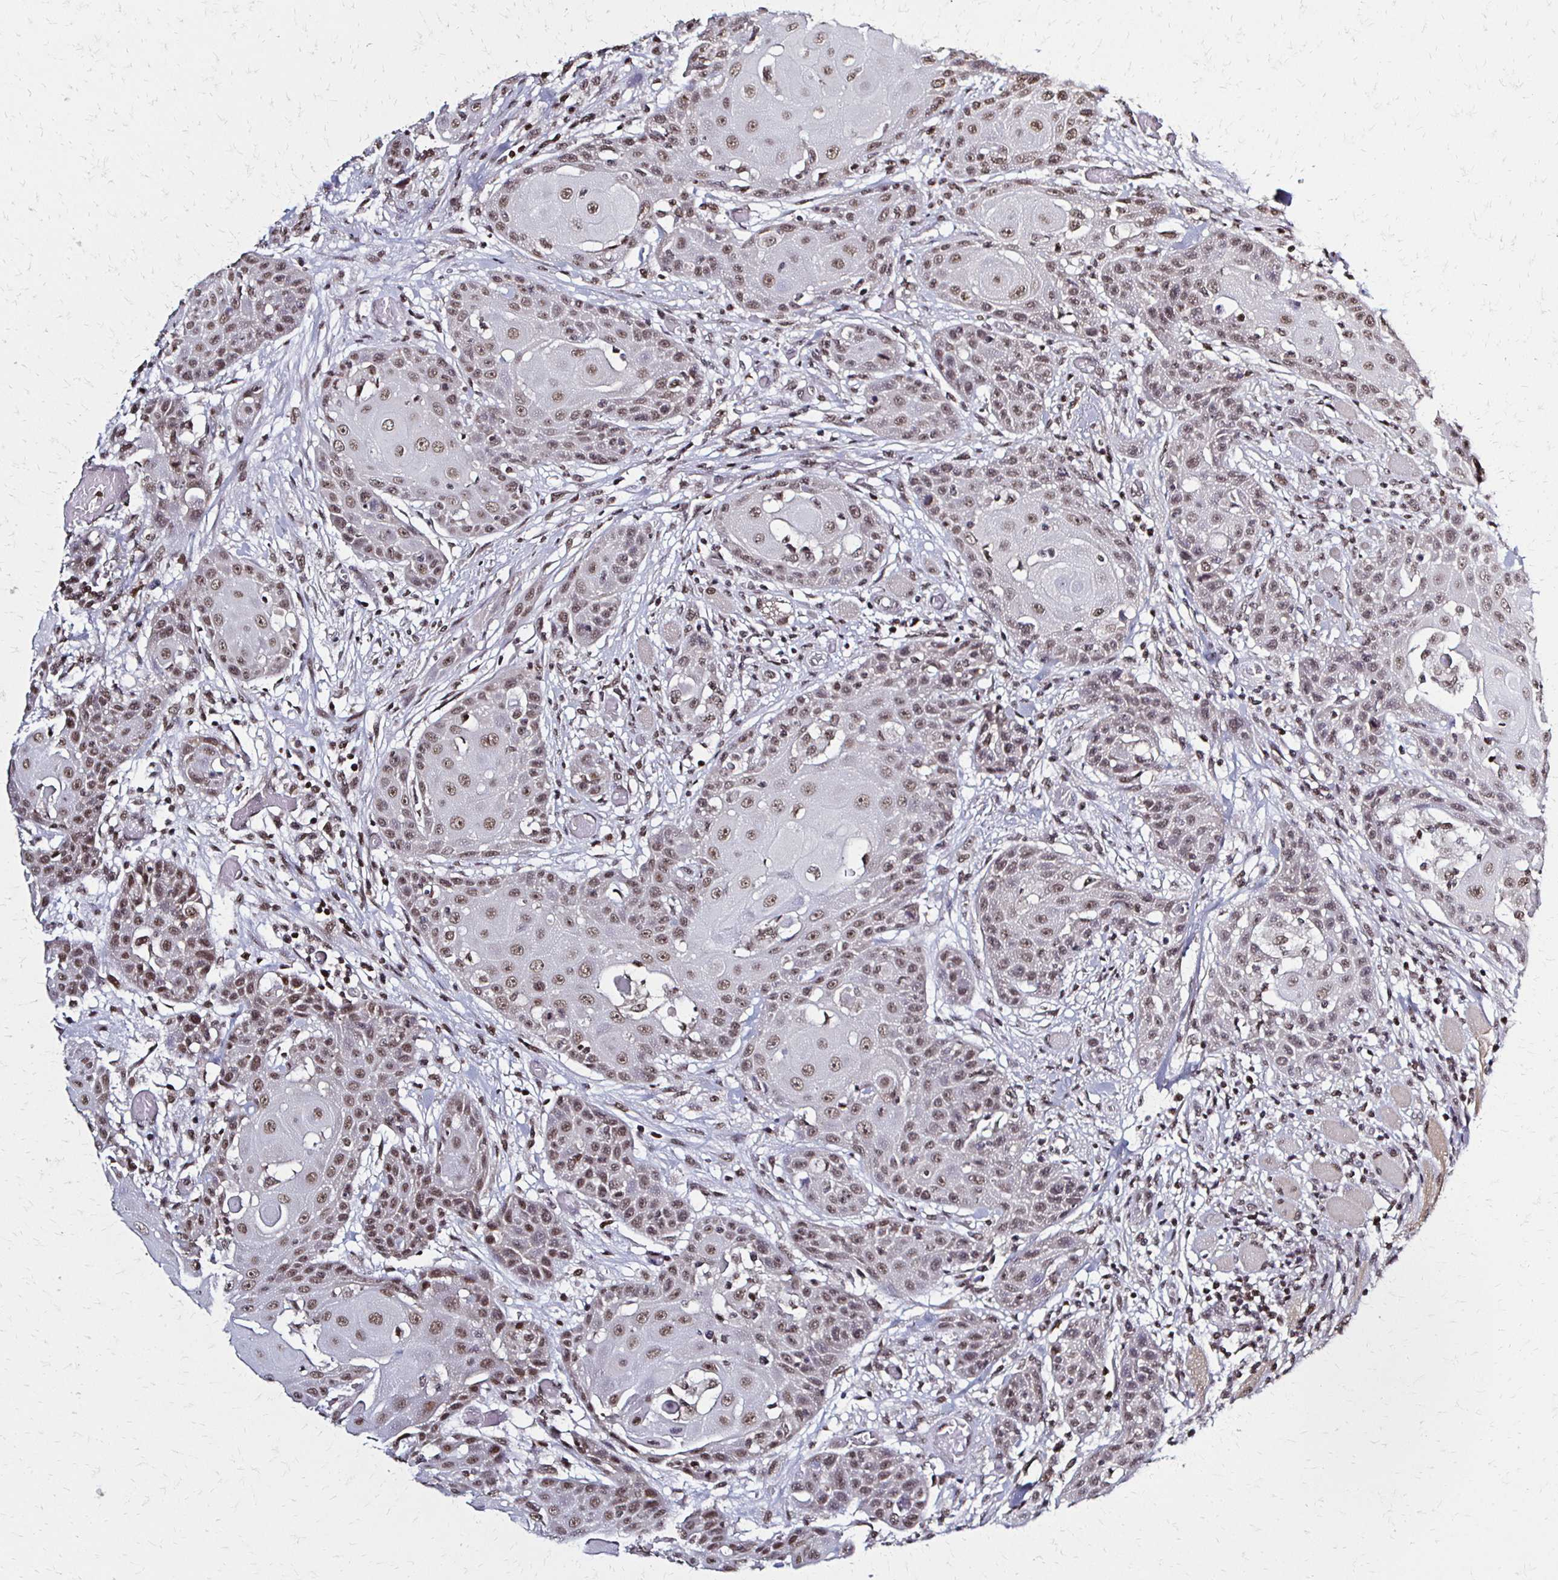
{"staining": {"intensity": "weak", "quantity": ">75%", "location": "nuclear"}, "tissue": "head and neck cancer", "cell_type": "Tumor cells", "image_type": "cancer", "snomed": [{"axis": "morphology", "description": "Normal tissue, NOS"}, {"axis": "morphology", "description": "Squamous cell carcinoma, NOS"}, {"axis": "topography", "description": "Oral tissue"}, {"axis": "topography", "description": "Head-Neck"}], "caption": "IHC micrograph of neoplastic tissue: human squamous cell carcinoma (head and neck) stained using immunohistochemistry demonstrates low levels of weak protein expression localized specifically in the nuclear of tumor cells, appearing as a nuclear brown color.", "gene": "HOXA9", "patient": {"sex": "female", "age": 55}}